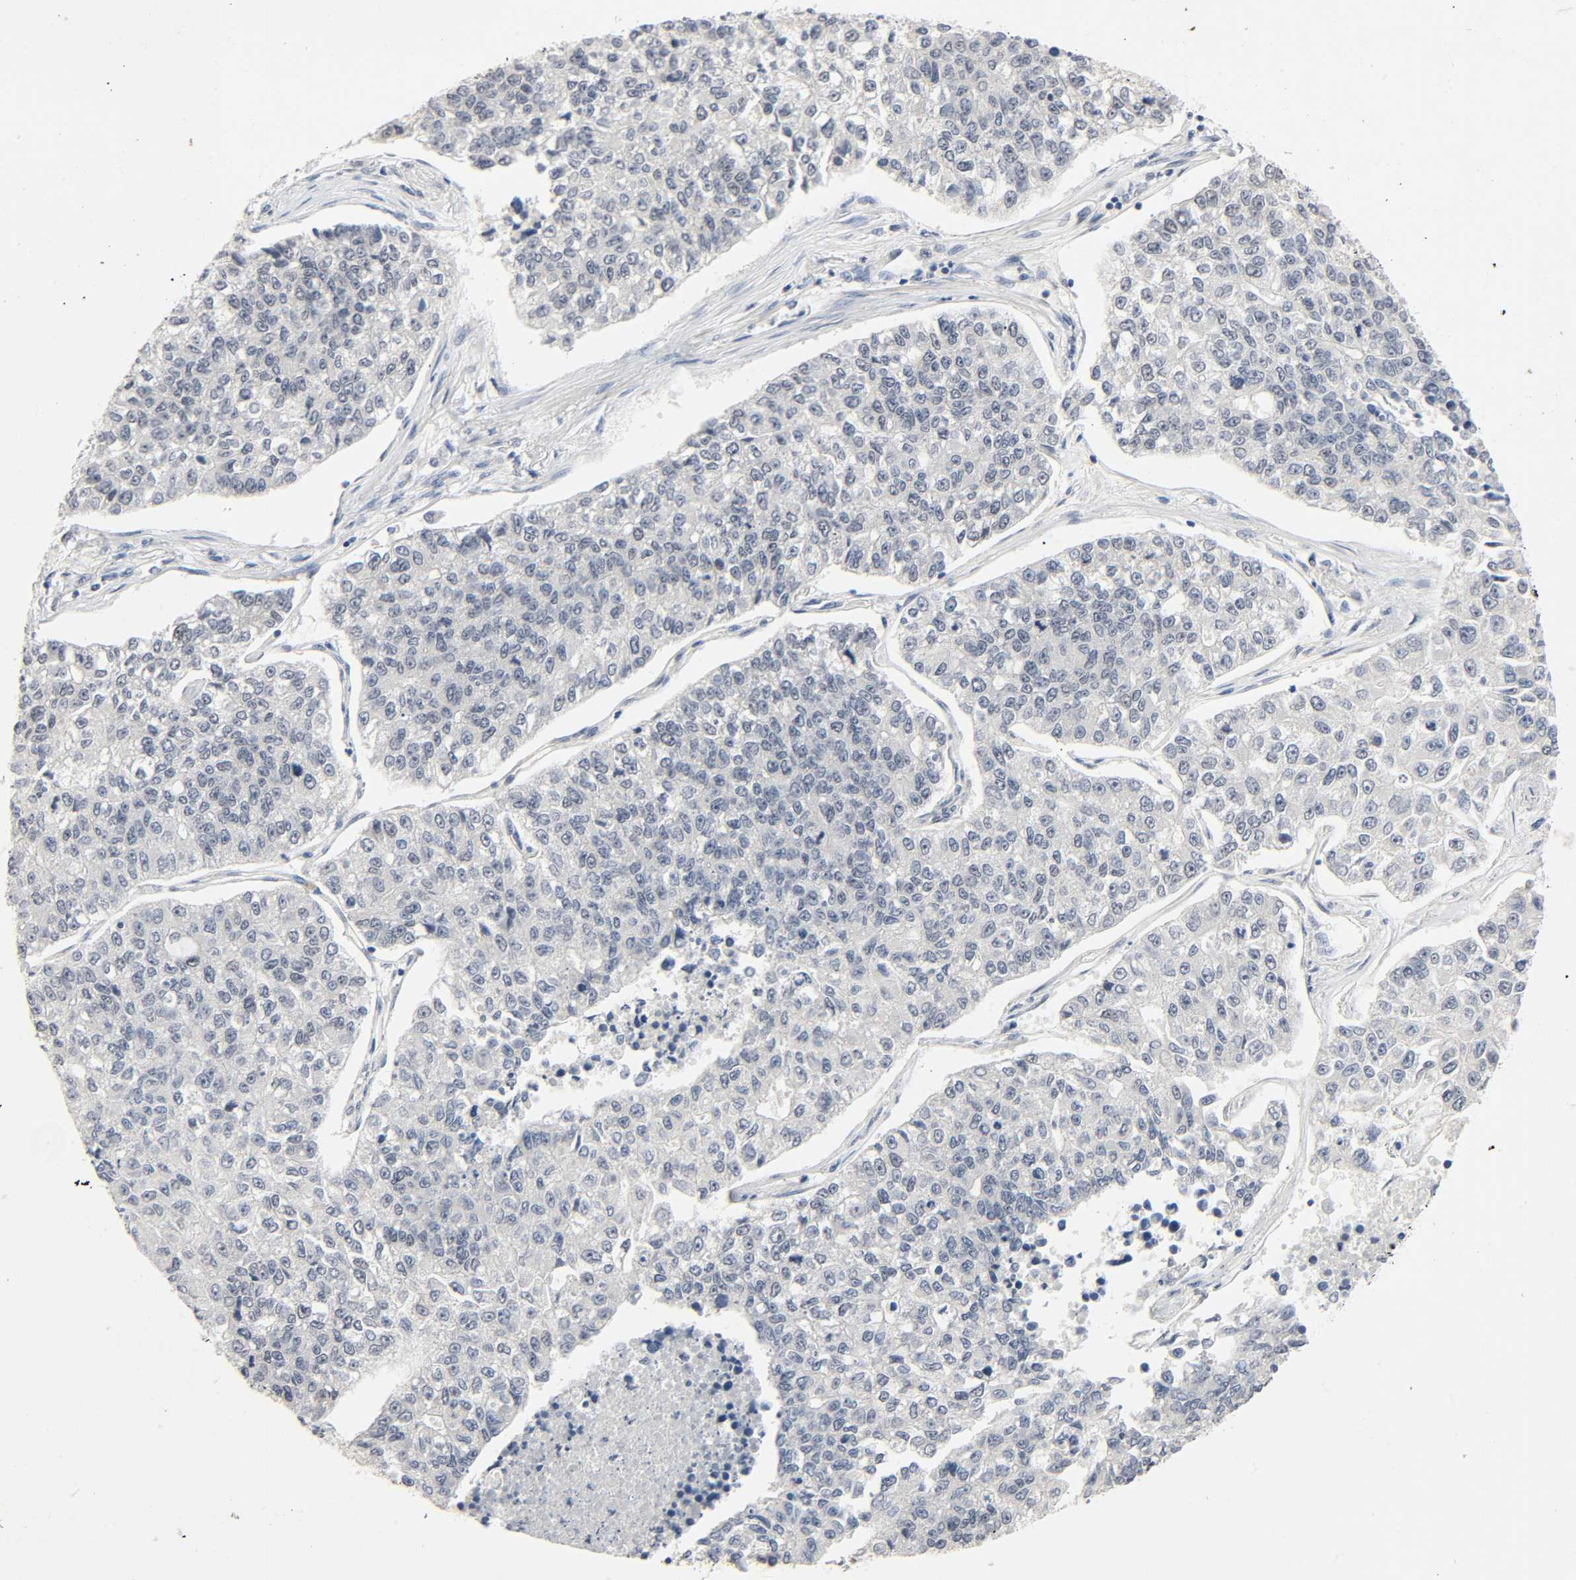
{"staining": {"intensity": "negative", "quantity": "none", "location": "none"}, "tissue": "lung cancer", "cell_type": "Tumor cells", "image_type": "cancer", "snomed": [{"axis": "morphology", "description": "Adenocarcinoma, NOS"}, {"axis": "topography", "description": "Lung"}], "caption": "Lung adenocarcinoma was stained to show a protein in brown. There is no significant staining in tumor cells.", "gene": "MAPKAPK5", "patient": {"sex": "male", "age": 49}}